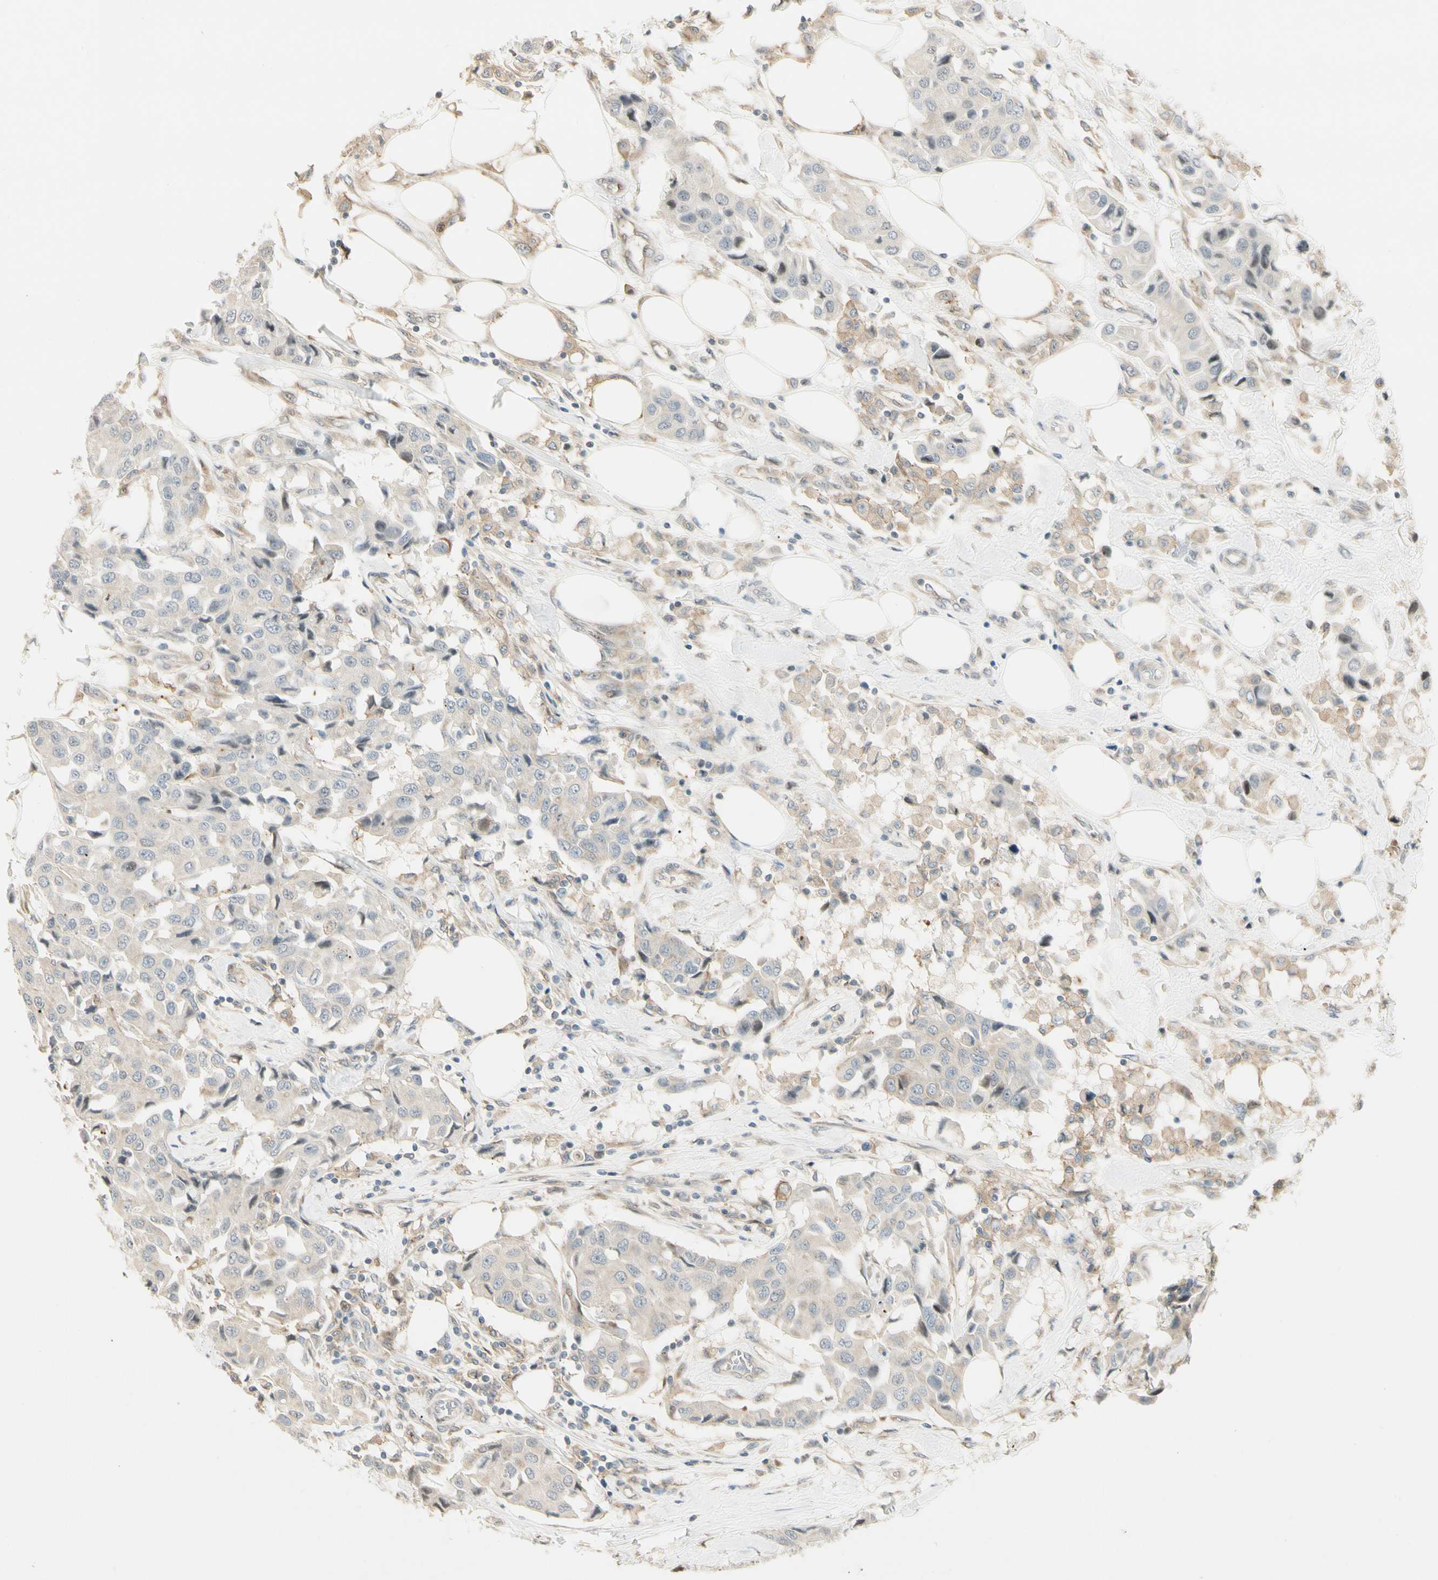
{"staining": {"intensity": "negative", "quantity": "none", "location": "none"}, "tissue": "breast cancer", "cell_type": "Tumor cells", "image_type": "cancer", "snomed": [{"axis": "morphology", "description": "Duct carcinoma"}, {"axis": "topography", "description": "Breast"}], "caption": "Immunohistochemistry image of breast cancer stained for a protein (brown), which displays no staining in tumor cells. (IHC, brightfield microscopy, high magnification).", "gene": "FNDC3B", "patient": {"sex": "female", "age": 80}}